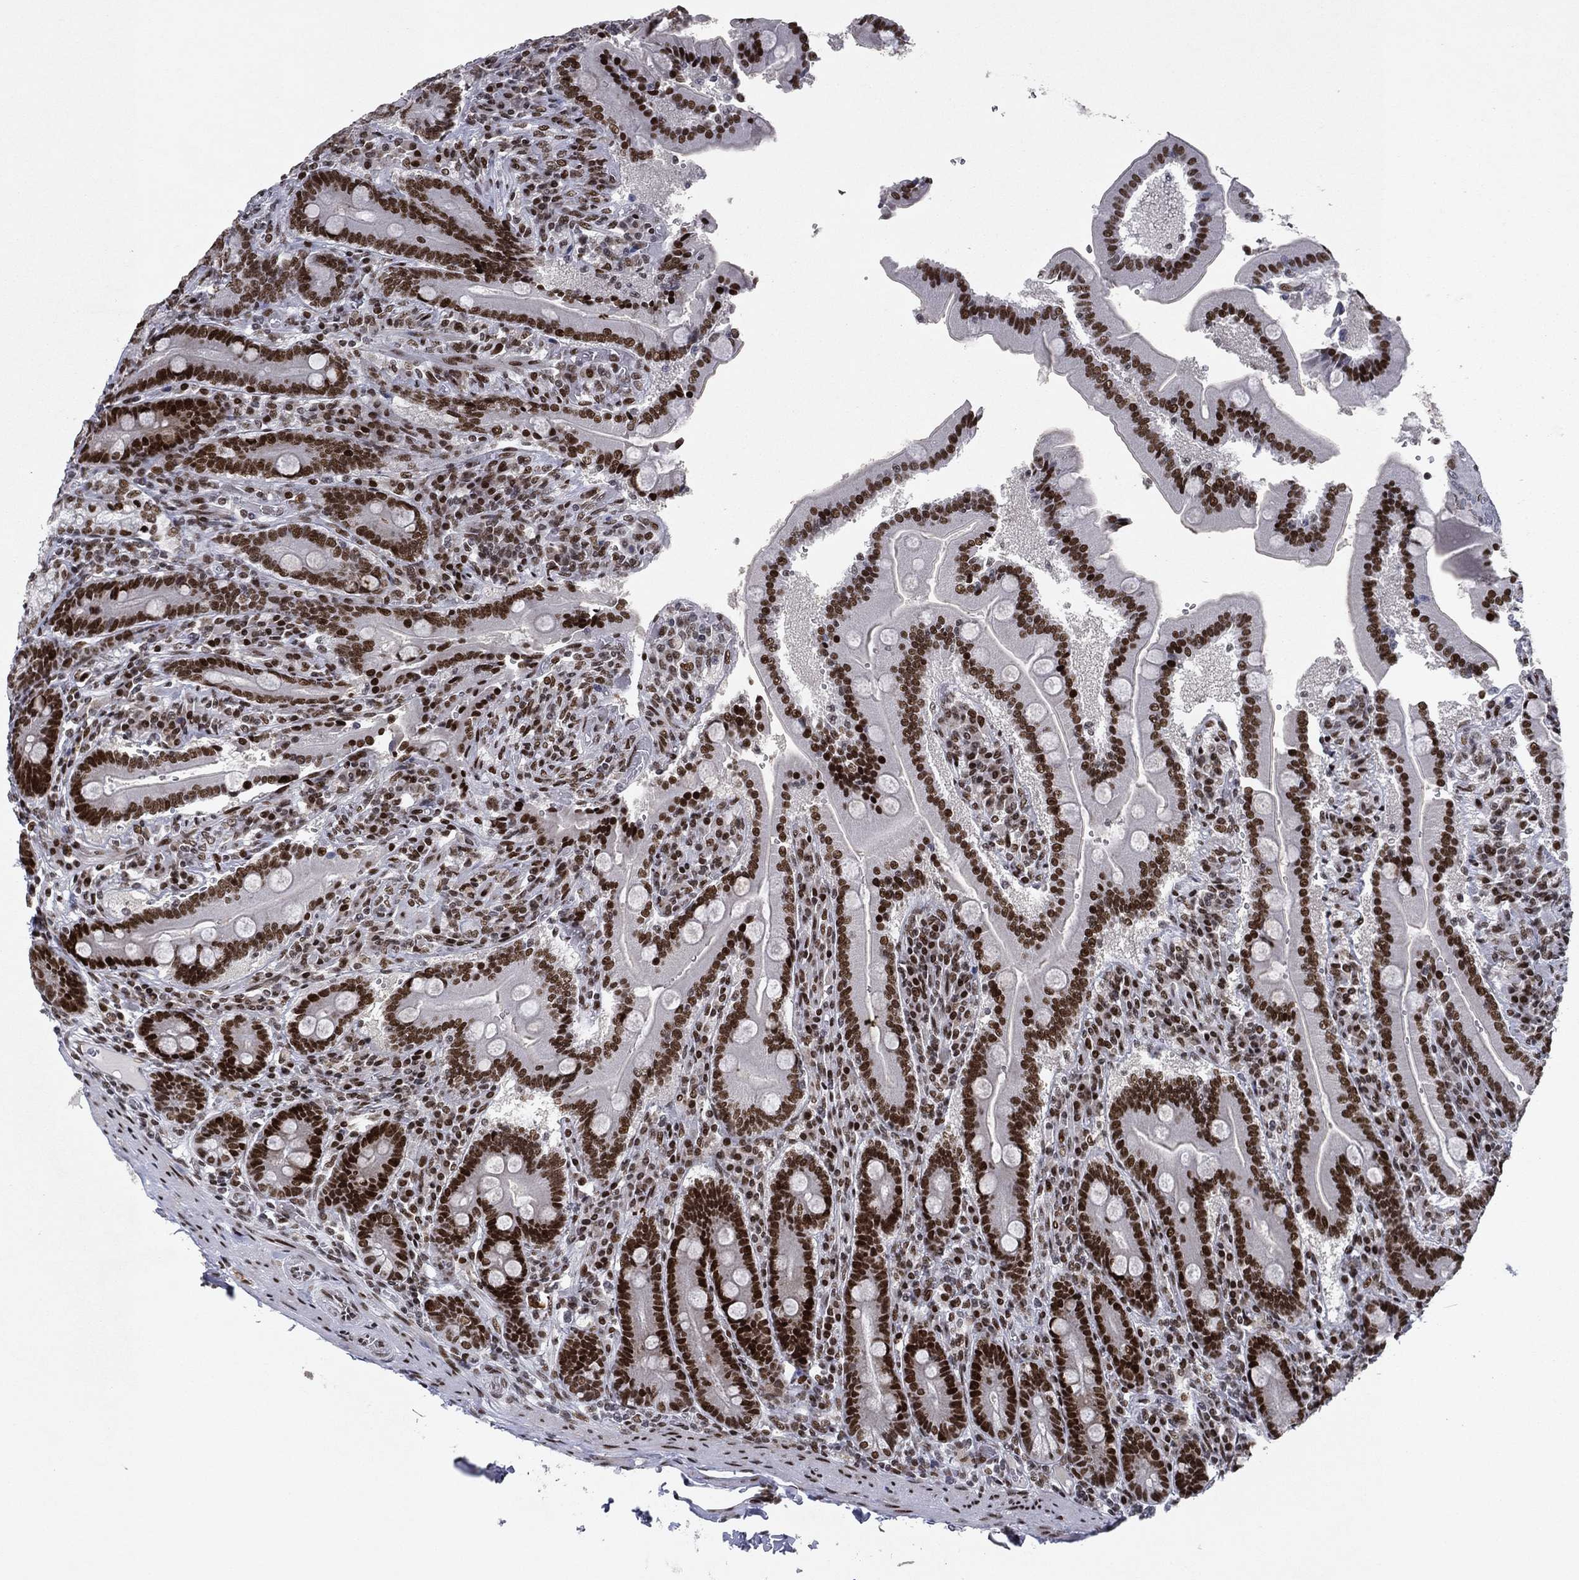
{"staining": {"intensity": "strong", "quantity": ">75%", "location": "nuclear"}, "tissue": "duodenum", "cell_type": "Glandular cells", "image_type": "normal", "snomed": [{"axis": "morphology", "description": "Normal tissue, NOS"}, {"axis": "topography", "description": "Duodenum"}], "caption": "Immunohistochemistry (DAB) staining of normal duodenum exhibits strong nuclear protein positivity in about >75% of glandular cells. The protein of interest is shown in brown color, while the nuclei are stained blue.", "gene": "RTF1", "patient": {"sex": "female", "age": 62}}